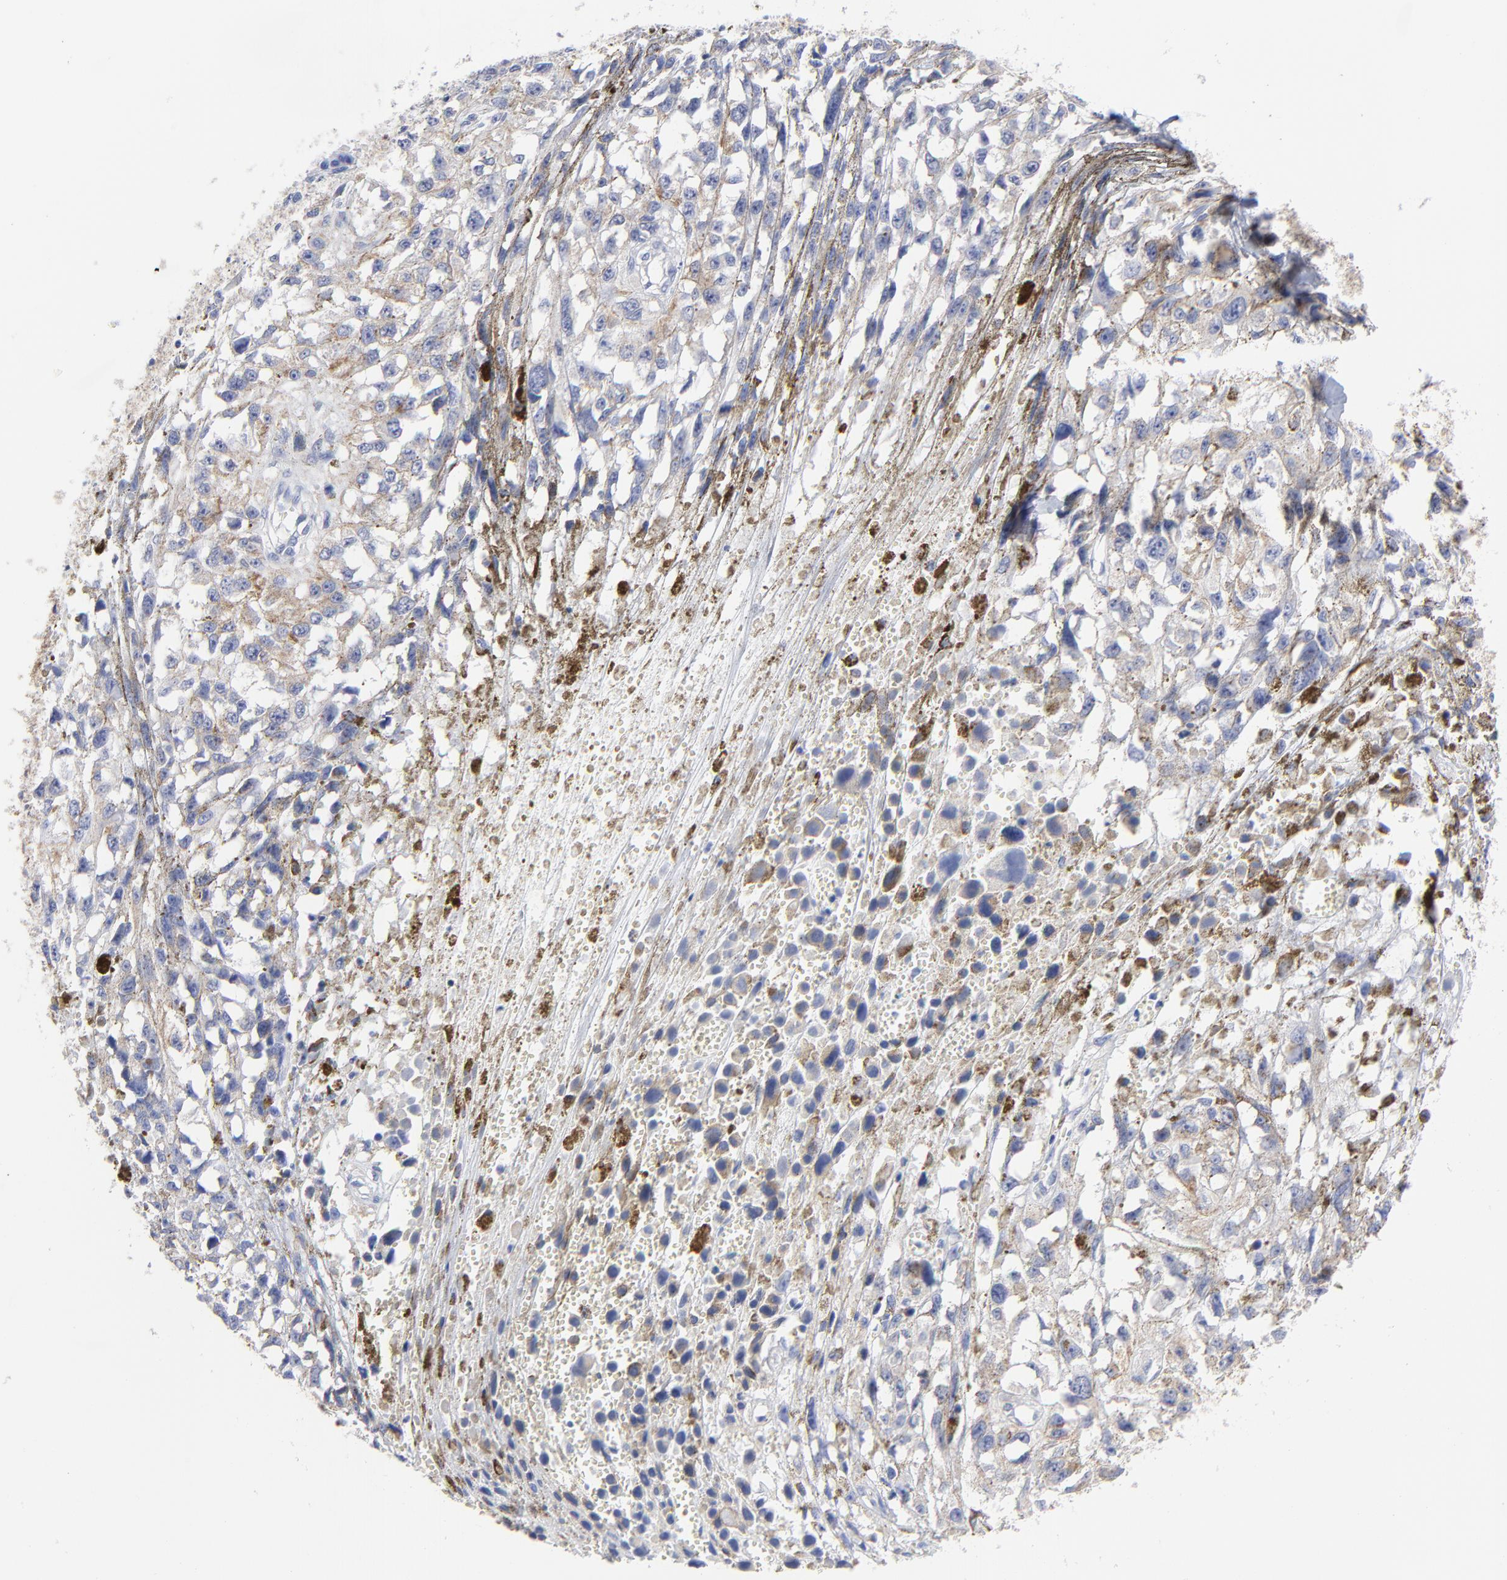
{"staining": {"intensity": "moderate", "quantity": "25%-75%", "location": "cytoplasmic/membranous"}, "tissue": "melanoma", "cell_type": "Tumor cells", "image_type": "cancer", "snomed": [{"axis": "morphology", "description": "Malignant melanoma, Metastatic site"}, {"axis": "topography", "description": "Lymph node"}], "caption": "Approximately 25%-75% of tumor cells in human melanoma exhibit moderate cytoplasmic/membranous protein positivity as visualized by brown immunohistochemical staining.", "gene": "CNTN3", "patient": {"sex": "male", "age": 59}}